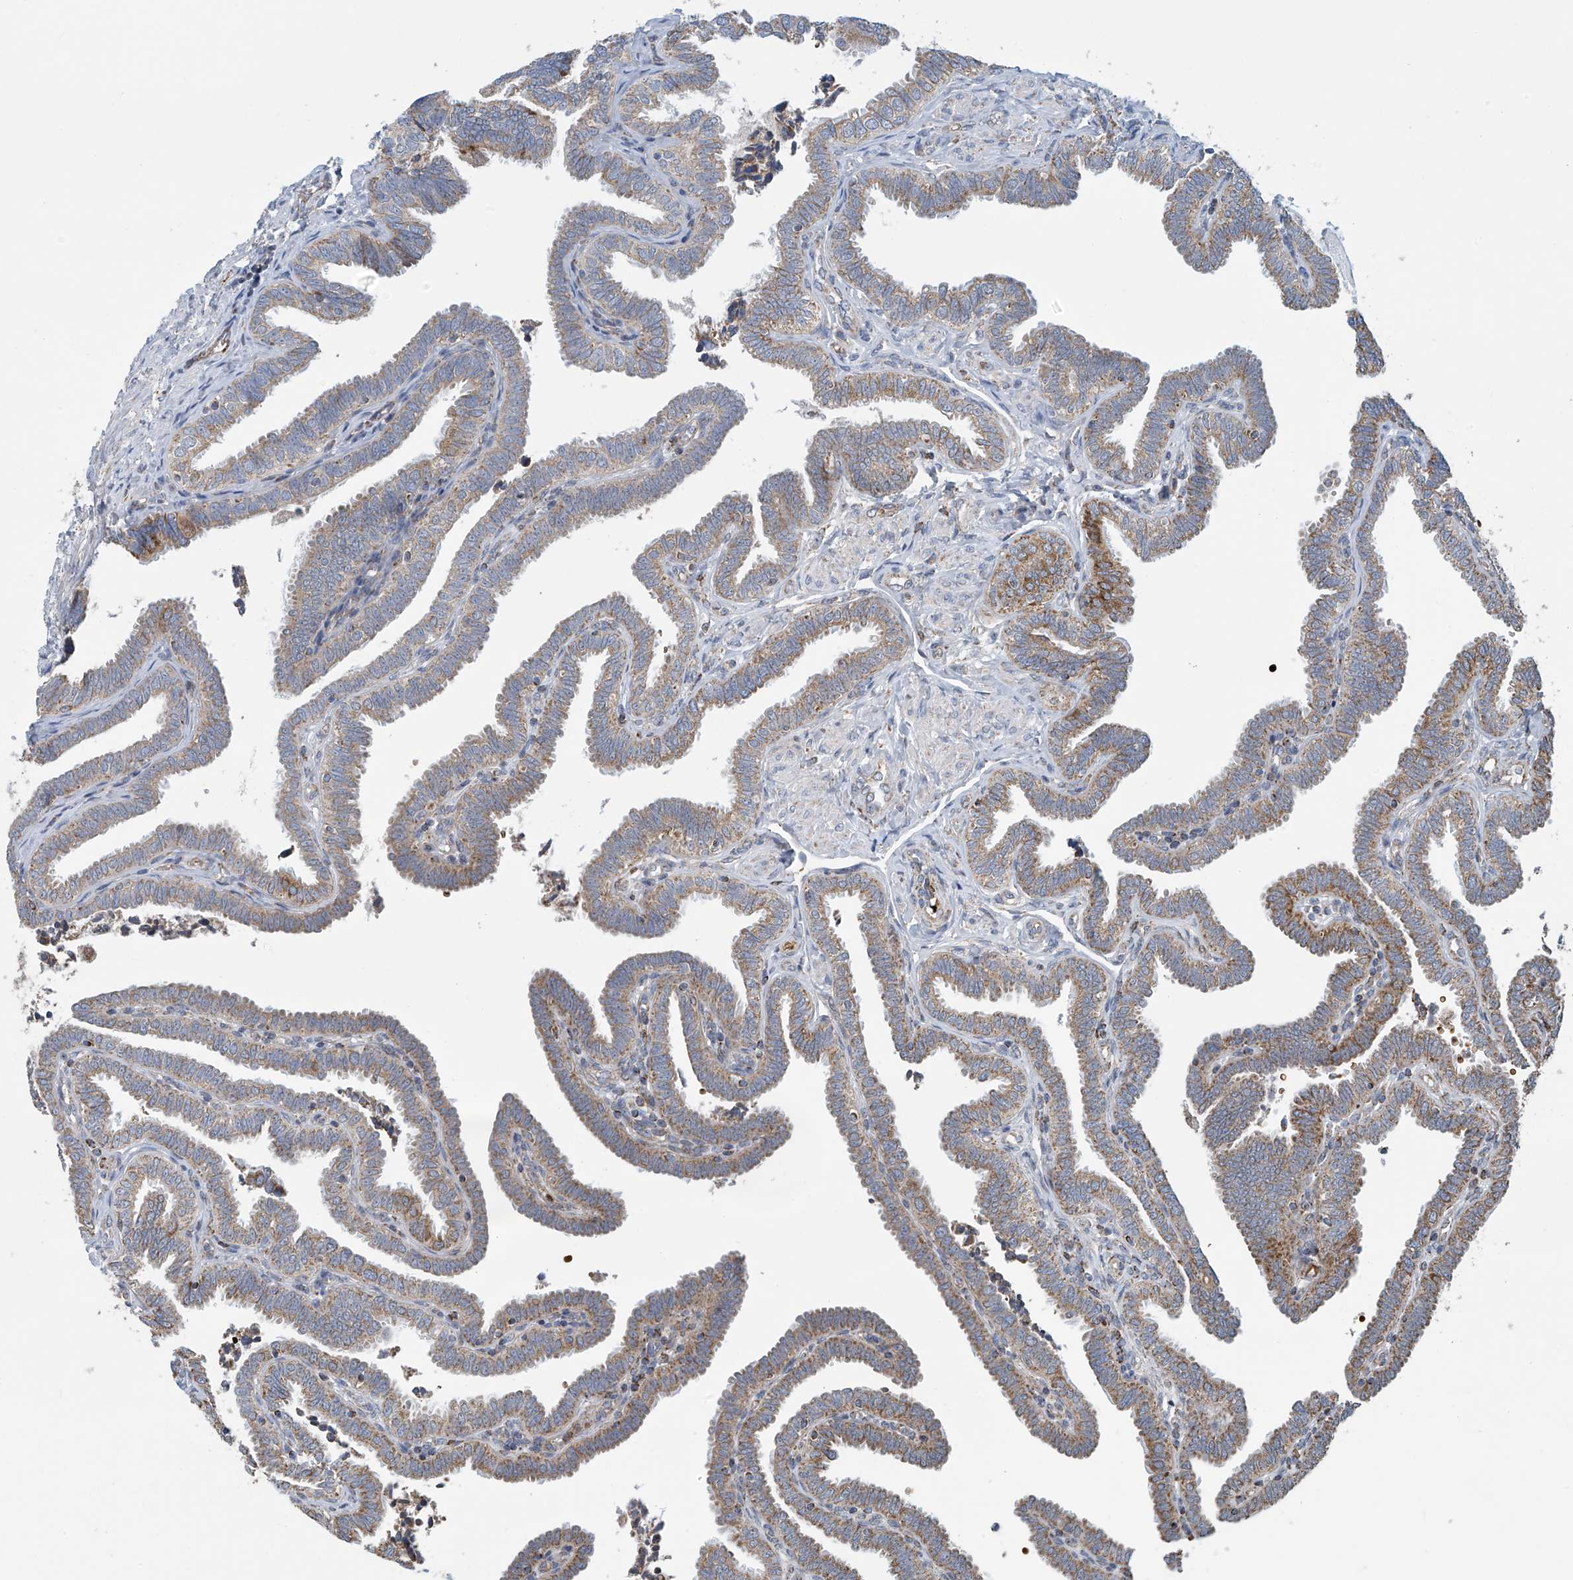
{"staining": {"intensity": "moderate", "quantity": ">75%", "location": "cytoplasmic/membranous"}, "tissue": "fallopian tube", "cell_type": "Glandular cells", "image_type": "normal", "snomed": [{"axis": "morphology", "description": "Normal tissue, NOS"}, {"axis": "topography", "description": "Fallopian tube"}], "caption": "IHC of unremarkable human fallopian tube displays medium levels of moderate cytoplasmic/membranous expression in approximately >75% of glandular cells.", "gene": "COMMD1", "patient": {"sex": "female", "age": 39}}